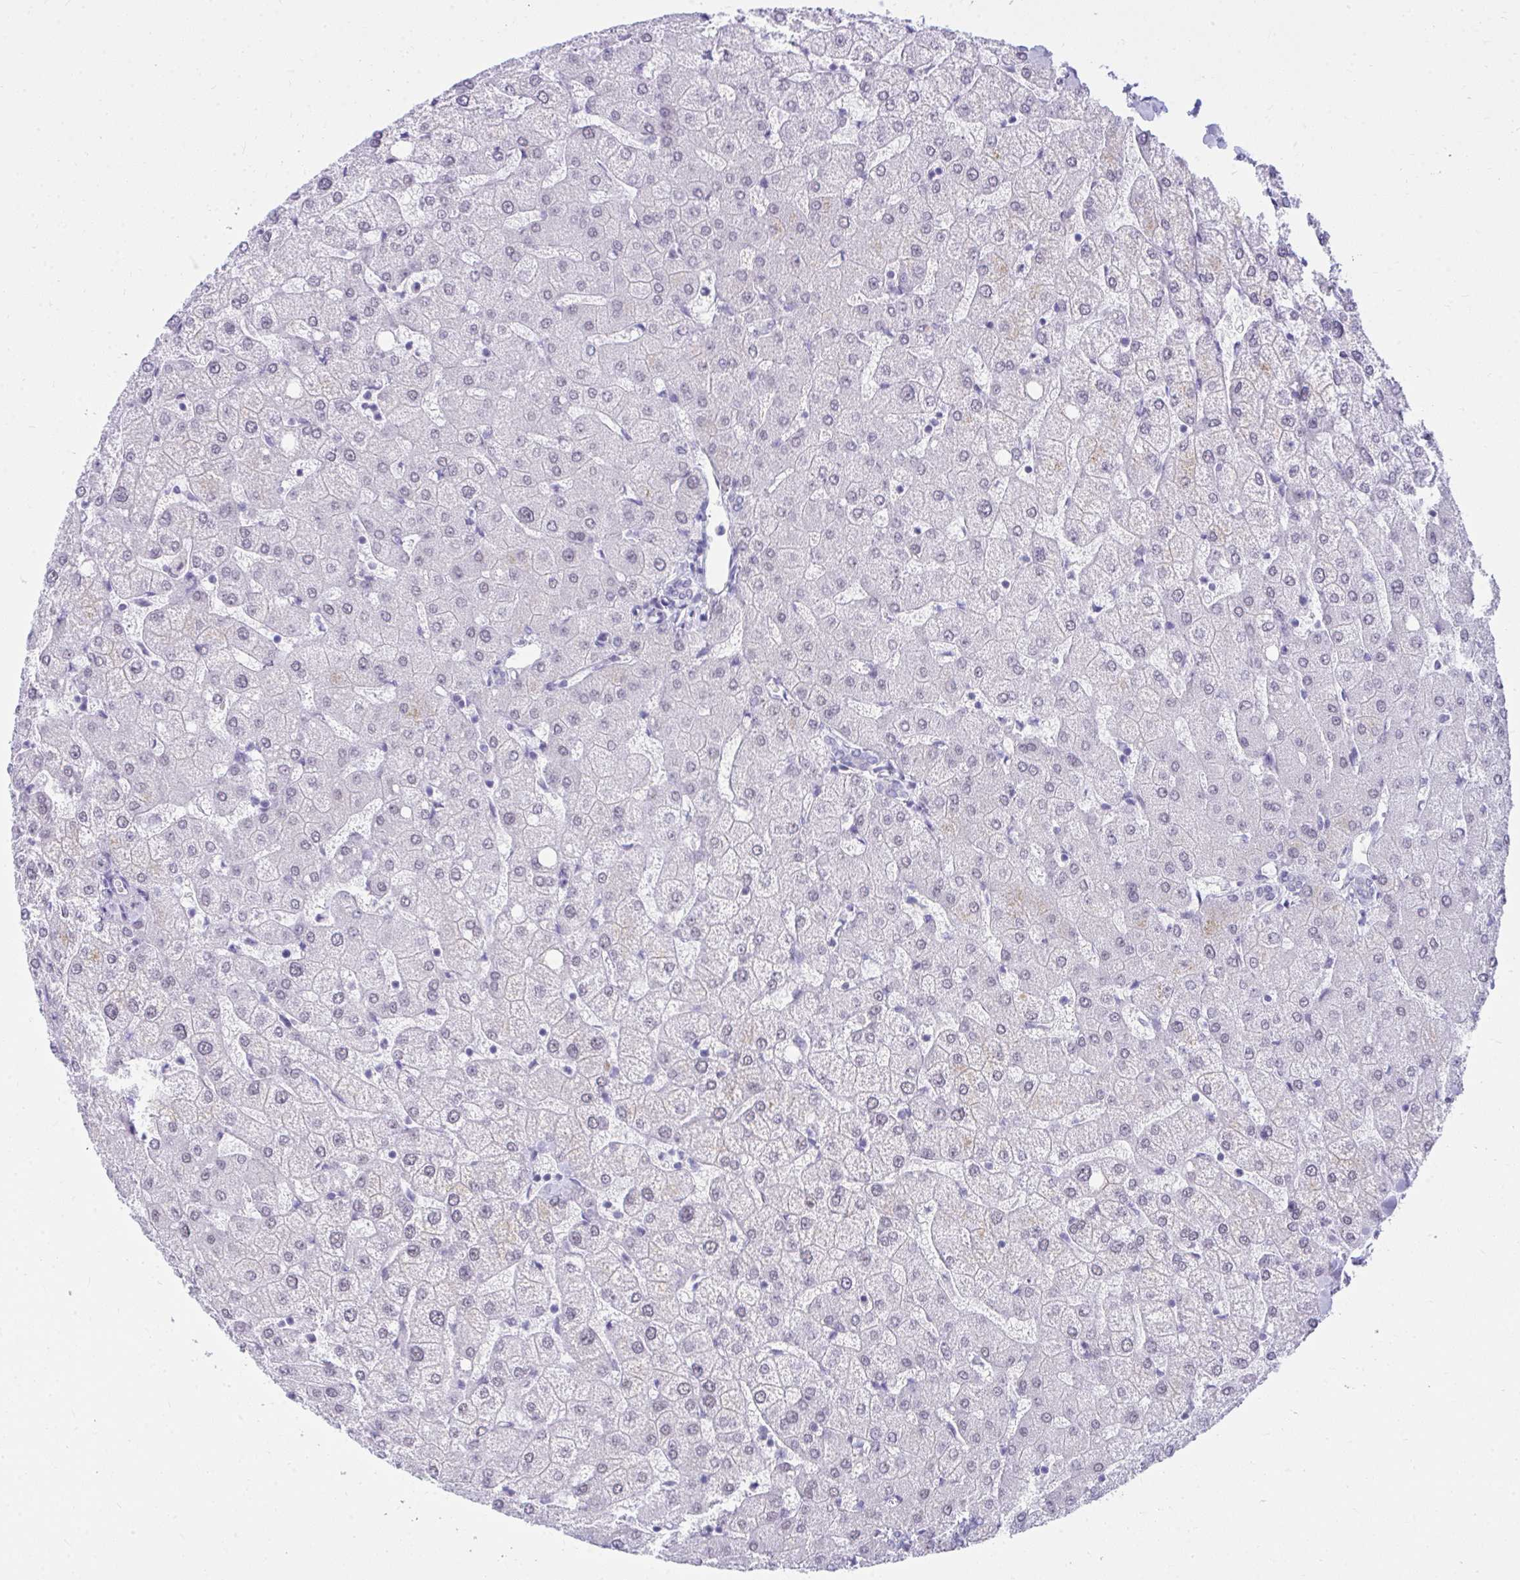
{"staining": {"intensity": "negative", "quantity": "none", "location": "none"}, "tissue": "liver", "cell_type": "Cholangiocytes", "image_type": "normal", "snomed": [{"axis": "morphology", "description": "Normal tissue, NOS"}, {"axis": "topography", "description": "Liver"}], "caption": "Immunohistochemical staining of benign liver demonstrates no significant expression in cholangiocytes. (DAB immunohistochemistry, high magnification).", "gene": "OR5F1", "patient": {"sex": "female", "age": 54}}